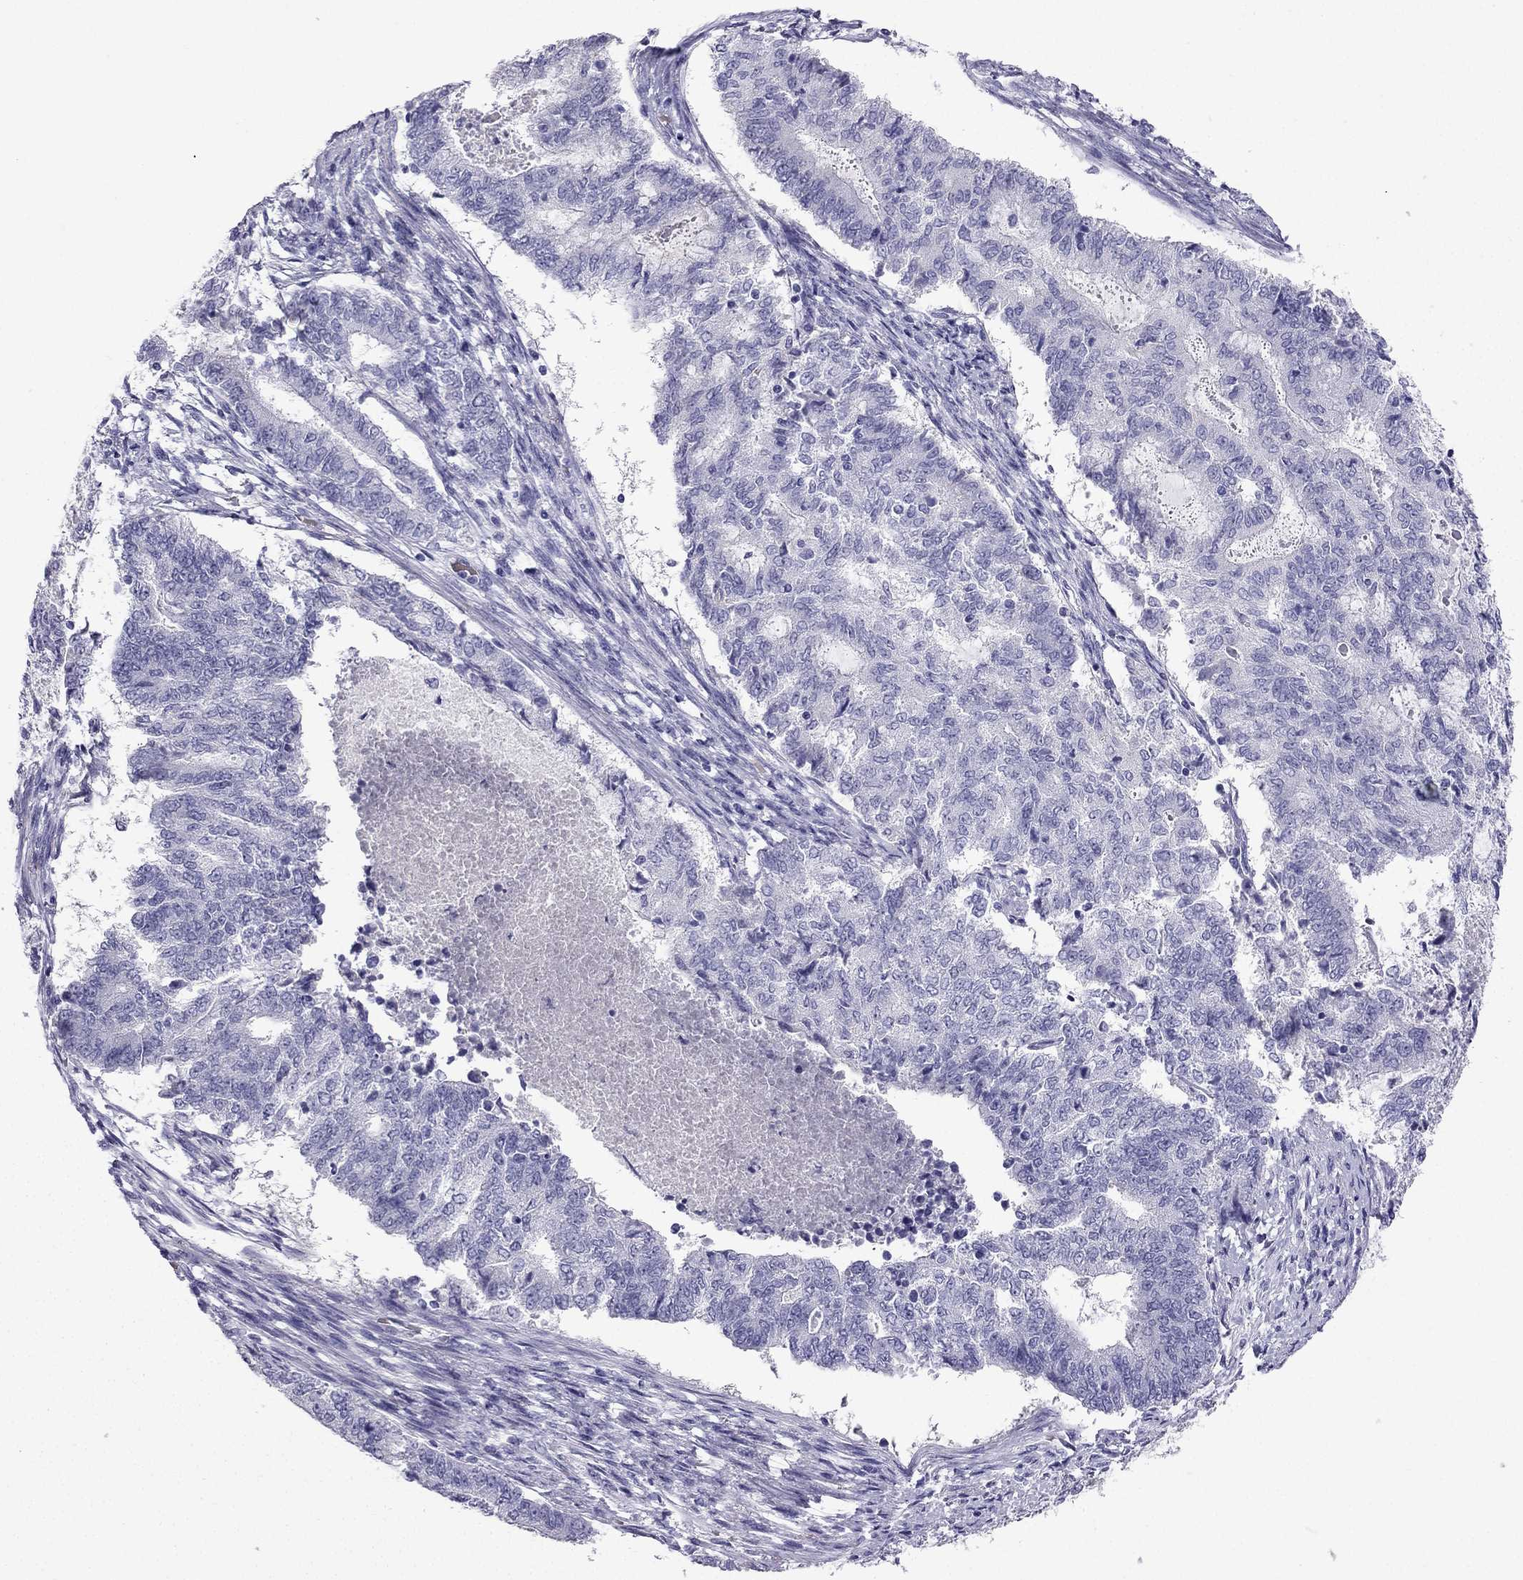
{"staining": {"intensity": "negative", "quantity": "none", "location": "none"}, "tissue": "endometrial cancer", "cell_type": "Tumor cells", "image_type": "cancer", "snomed": [{"axis": "morphology", "description": "Adenocarcinoma, NOS"}, {"axis": "topography", "description": "Endometrium"}], "caption": "The micrograph reveals no staining of tumor cells in endometrial cancer (adenocarcinoma). (Stains: DAB IHC with hematoxylin counter stain, Microscopy: brightfield microscopy at high magnification).", "gene": "NPTX1", "patient": {"sex": "female", "age": 65}}